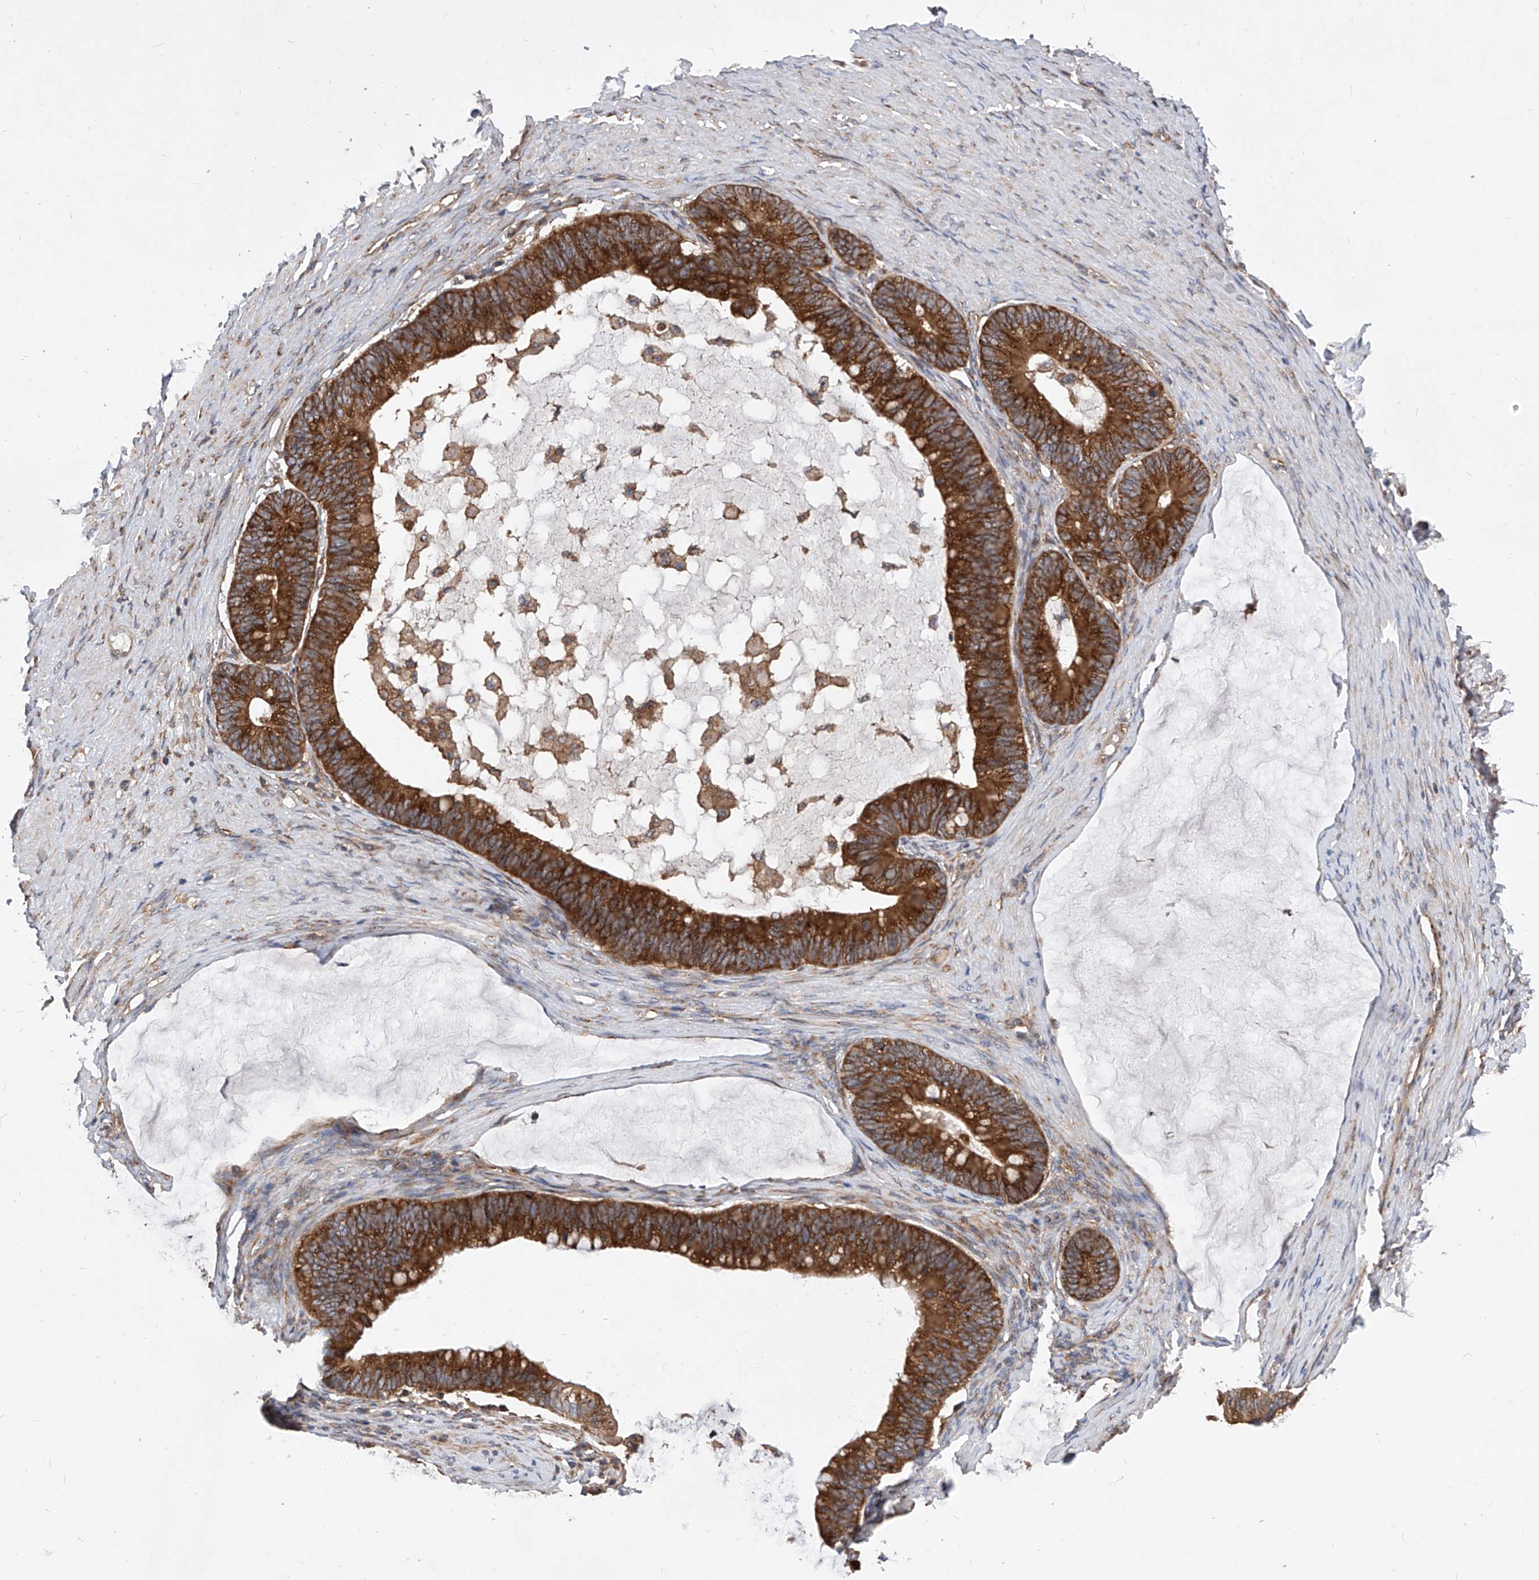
{"staining": {"intensity": "strong", "quantity": ">75%", "location": "cytoplasmic/membranous"}, "tissue": "ovarian cancer", "cell_type": "Tumor cells", "image_type": "cancer", "snomed": [{"axis": "morphology", "description": "Cystadenocarcinoma, mucinous, NOS"}, {"axis": "topography", "description": "Ovary"}], "caption": "Strong cytoplasmic/membranous positivity is present in approximately >75% of tumor cells in ovarian cancer (mucinous cystadenocarcinoma).", "gene": "CFAP410", "patient": {"sex": "female", "age": 61}}